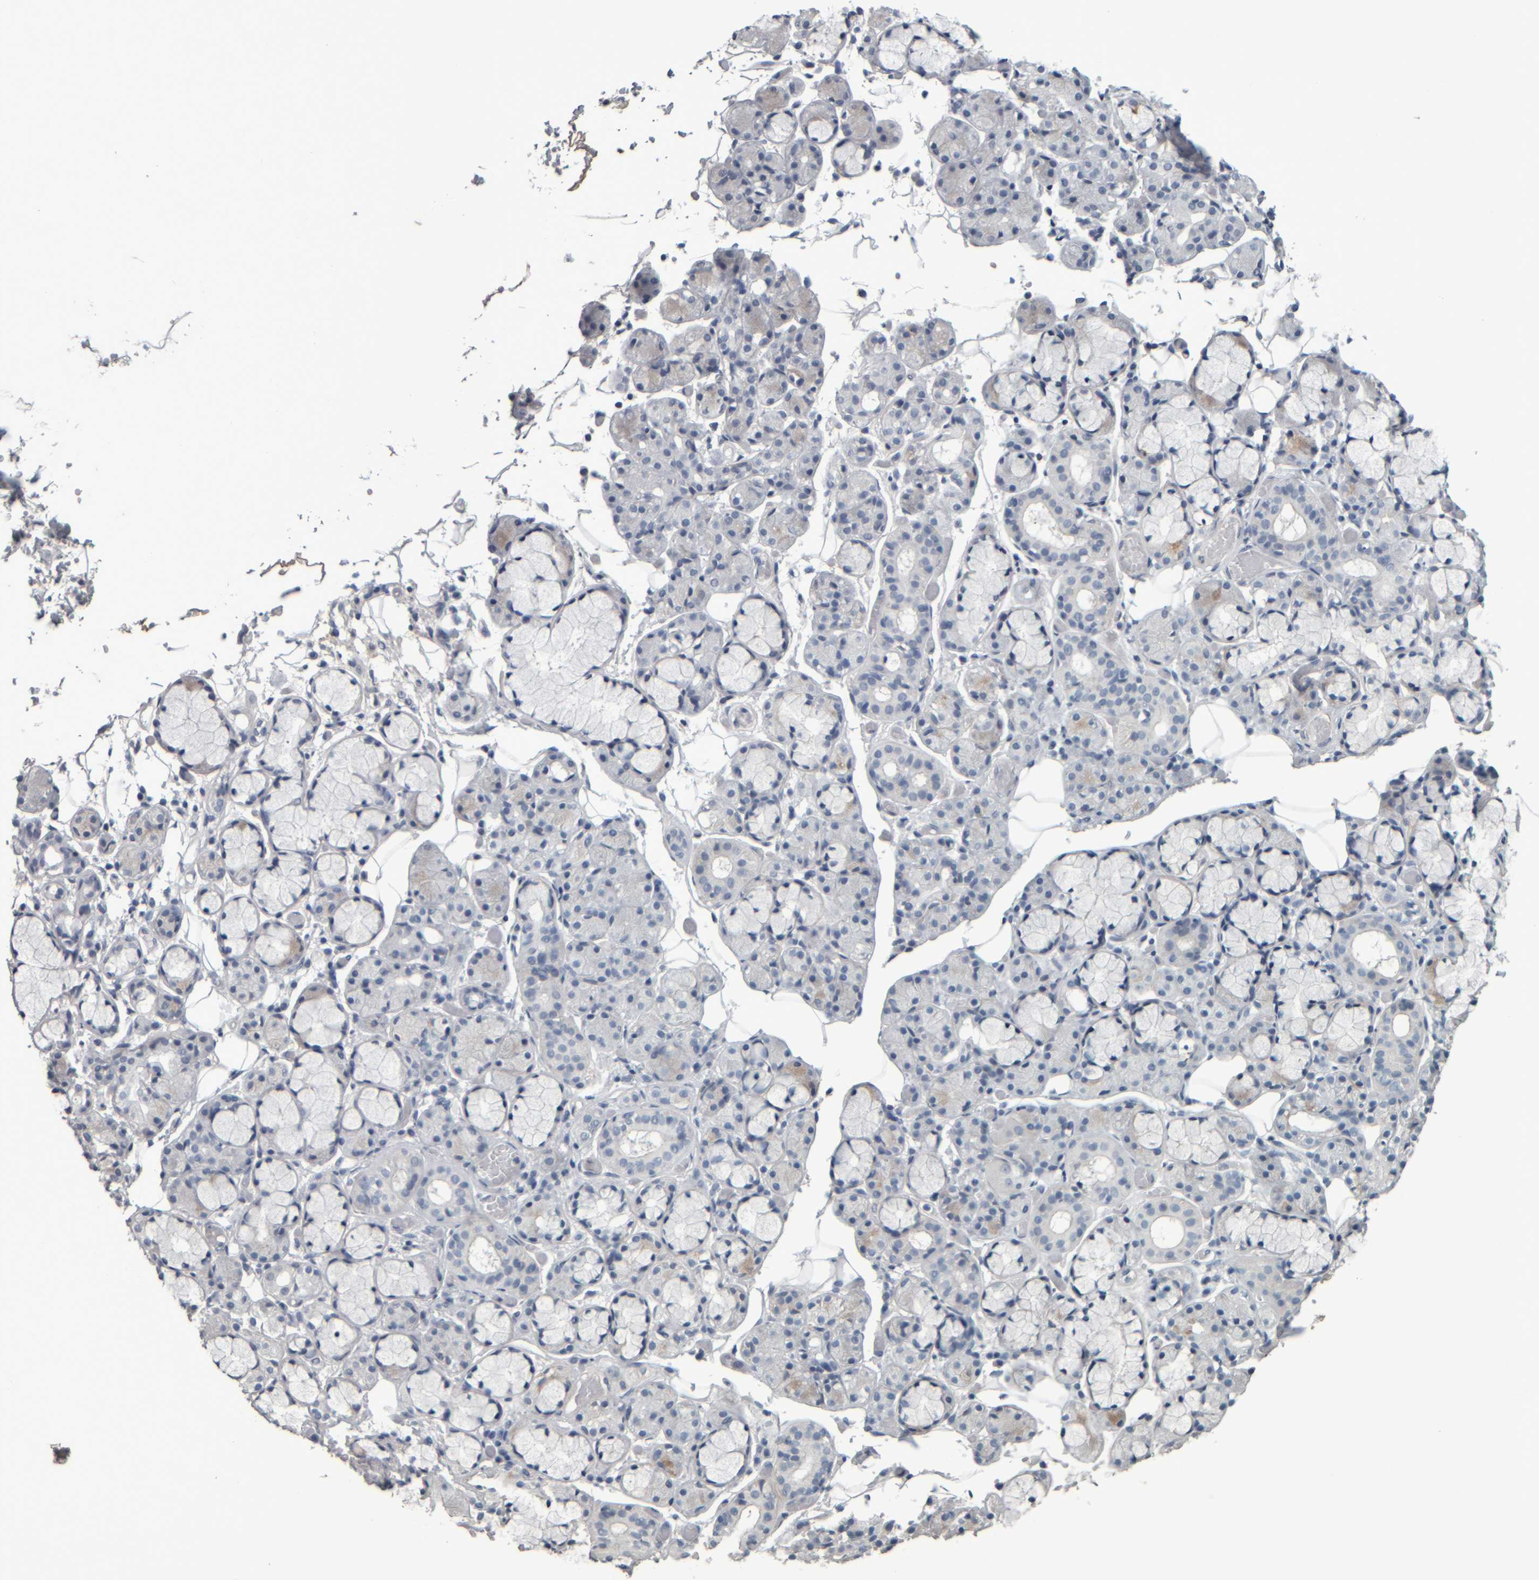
{"staining": {"intensity": "negative", "quantity": "none", "location": "none"}, "tissue": "salivary gland", "cell_type": "Glandular cells", "image_type": "normal", "snomed": [{"axis": "morphology", "description": "Normal tissue, NOS"}, {"axis": "topography", "description": "Salivary gland"}], "caption": "Image shows no significant protein expression in glandular cells of benign salivary gland. (DAB immunohistochemistry (IHC), high magnification).", "gene": "CAVIN4", "patient": {"sex": "male", "age": 63}}